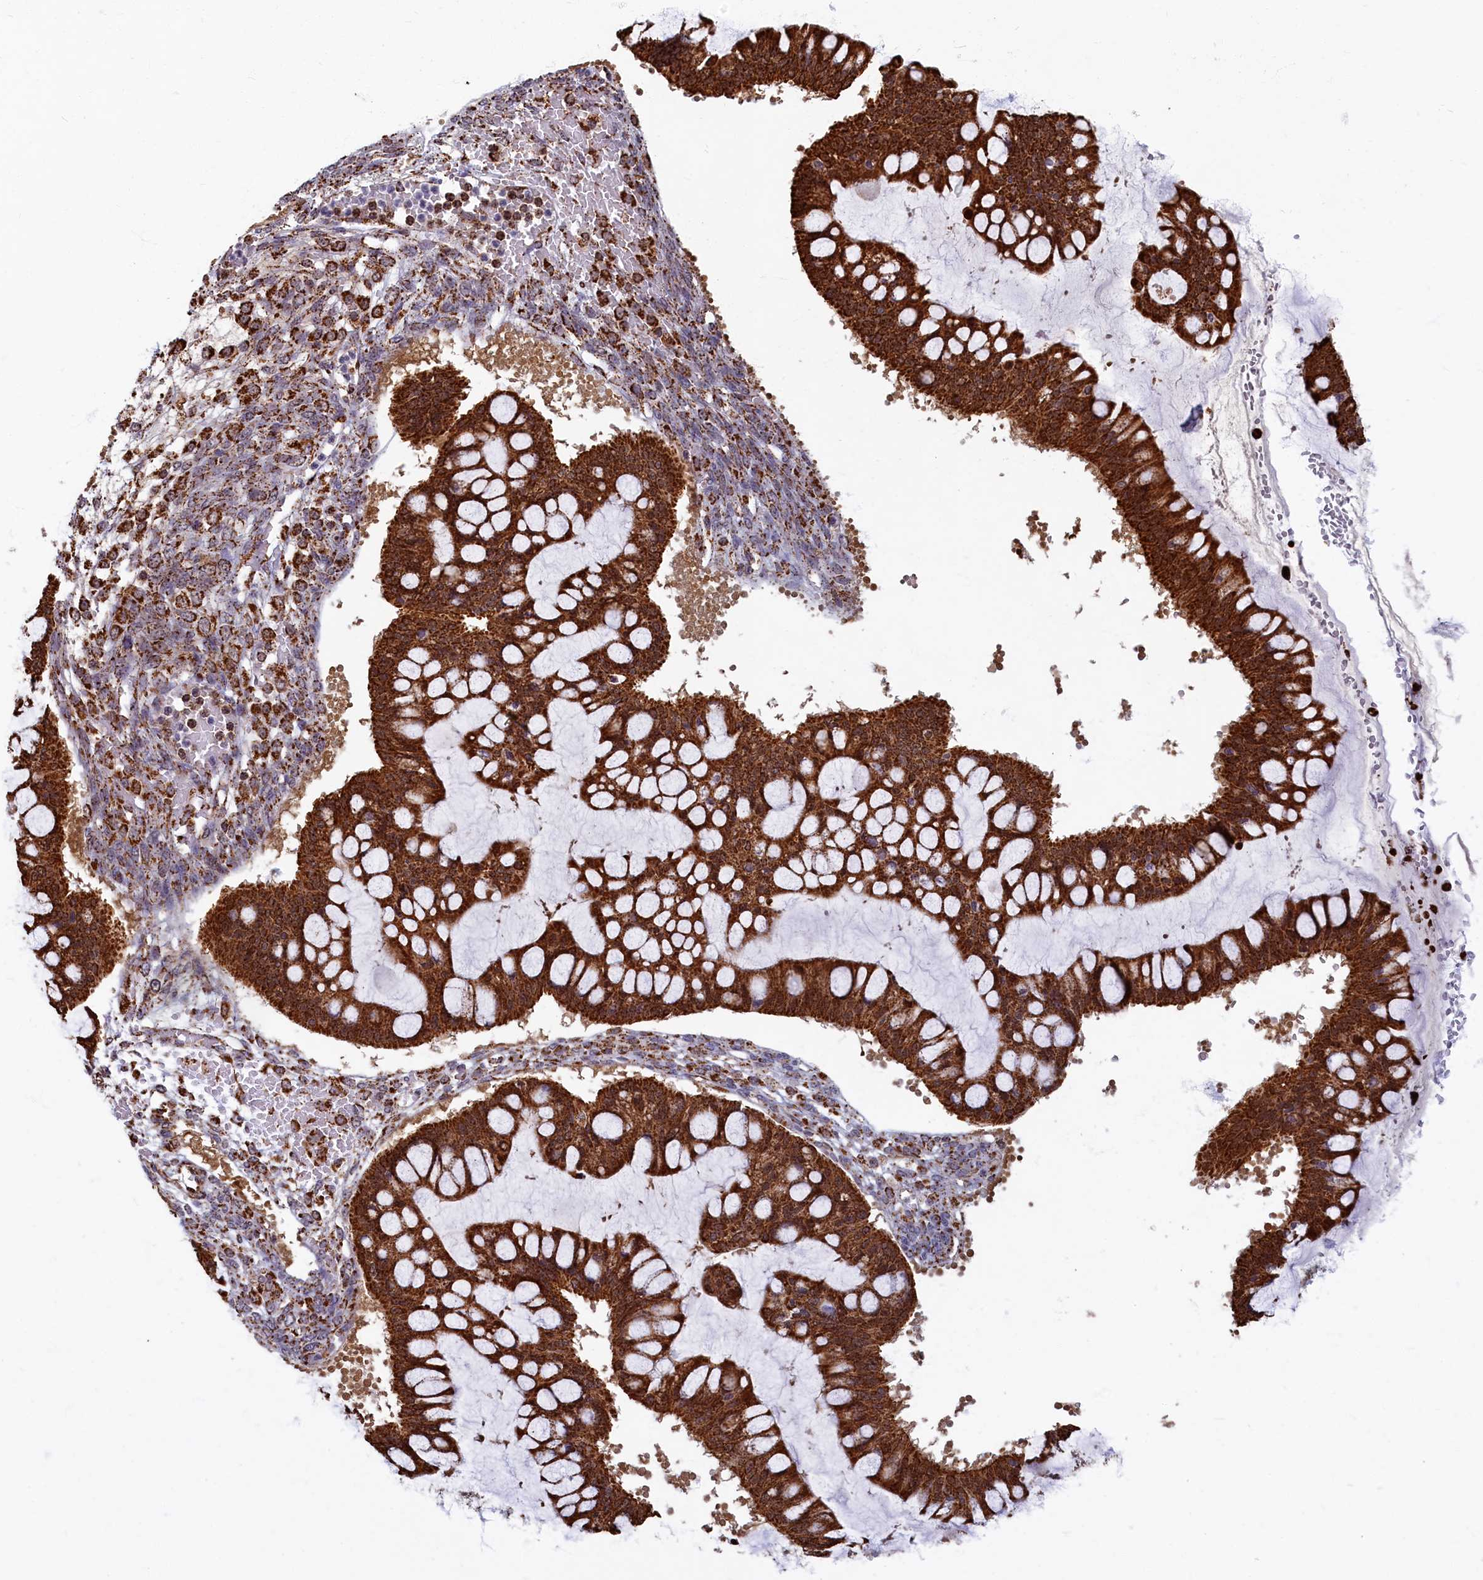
{"staining": {"intensity": "strong", "quantity": ">75%", "location": "cytoplasmic/membranous"}, "tissue": "ovarian cancer", "cell_type": "Tumor cells", "image_type": "cancer", "snomed": [{"axis": "morphology", "description": "Cystadenocarcinoma, mucinous, NOS"}, {"axis": "topography", "description": "Ovary"}], "caption": "This image displays ovarian mucinous cystadenocarcinoma stained with immunohistochemistry (IHC) to label a protein in brown. The cytoplasmic/membranous of tumor cells show strong positivity for the protein. Nuclei are counter-stained blue.", "gene": "SPR", "patient": {"sex": "female", "age": 73}}